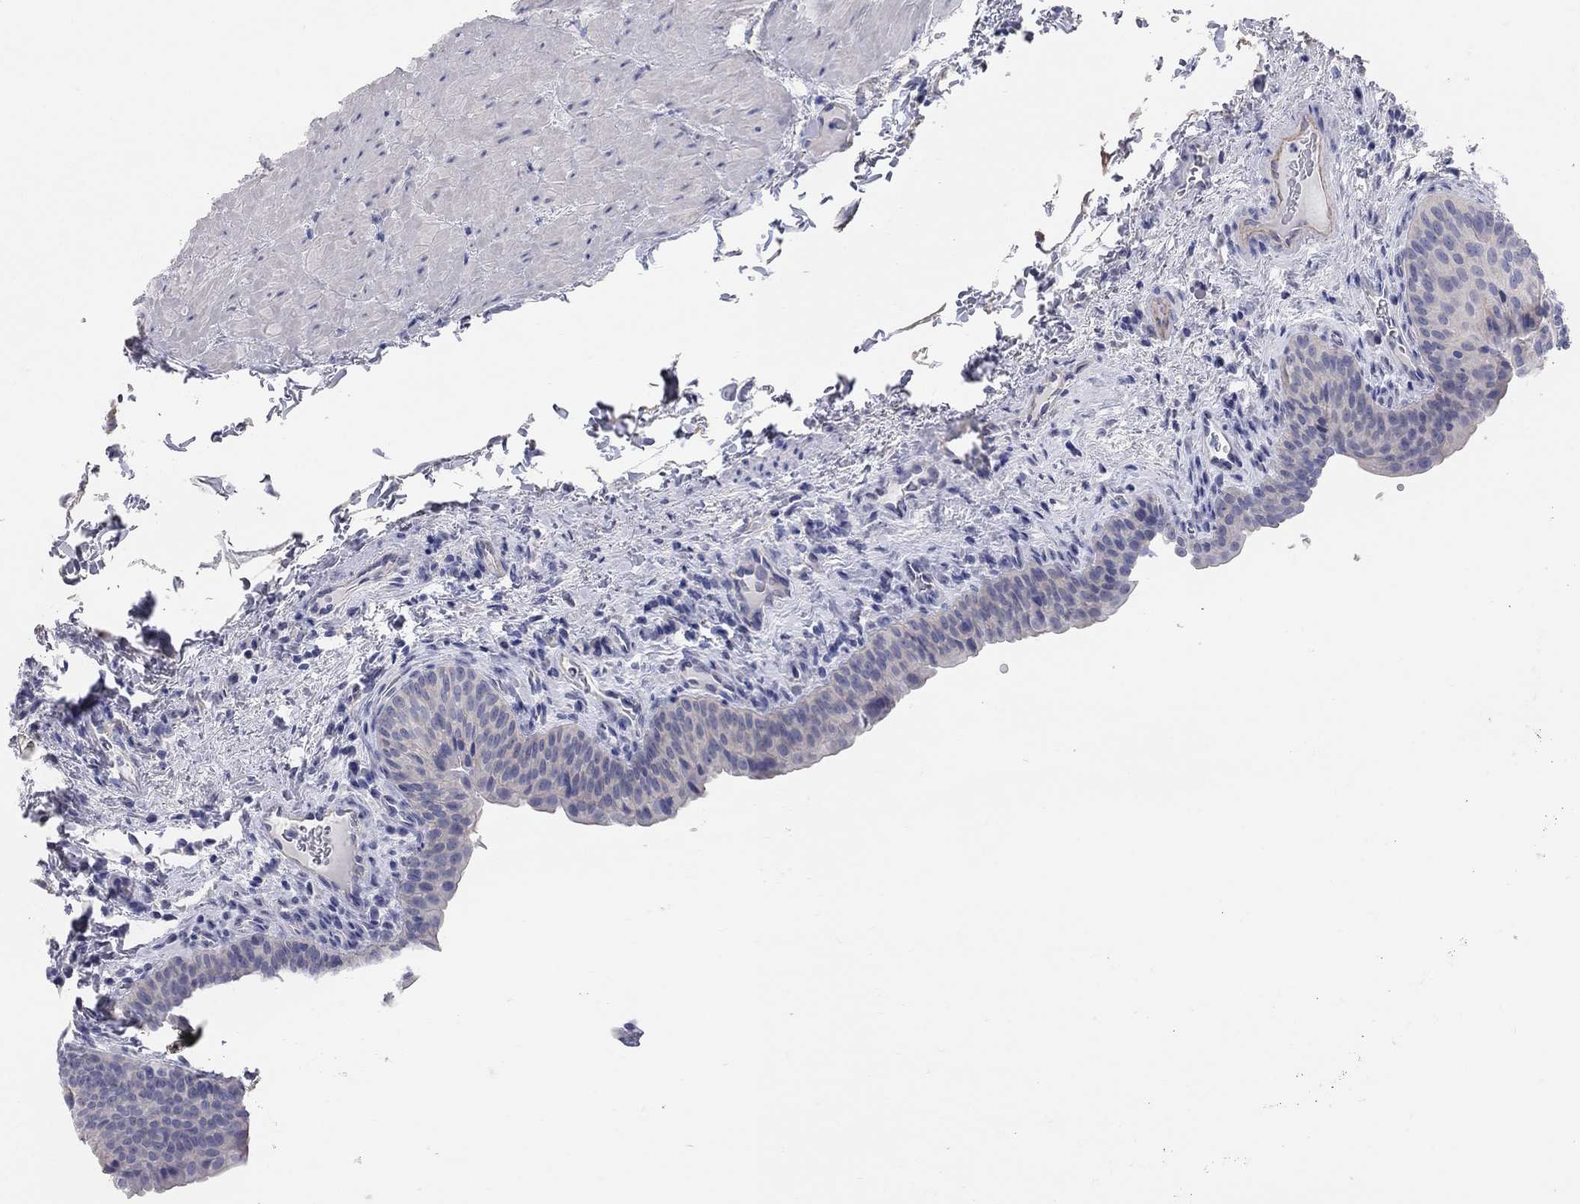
{"staining": {"intensity": "negative", "quantity": "none", "location": "none"}, "tissue": "urinary bladder", "cell_type": "Urothelial cells", "image_type": "normal", "snomed": [{"axis": "morphology", "description": "Normal tissue, NOS"}, {"axis": "topography", "description": "Urinary bladder"}], "caption": "DAB immunohistochemical staining of normal human urinary bladder reveals no significant staining in urothelial cells.", "gene": "AOX1", "patient": {"sex": "male", "age": 66}}